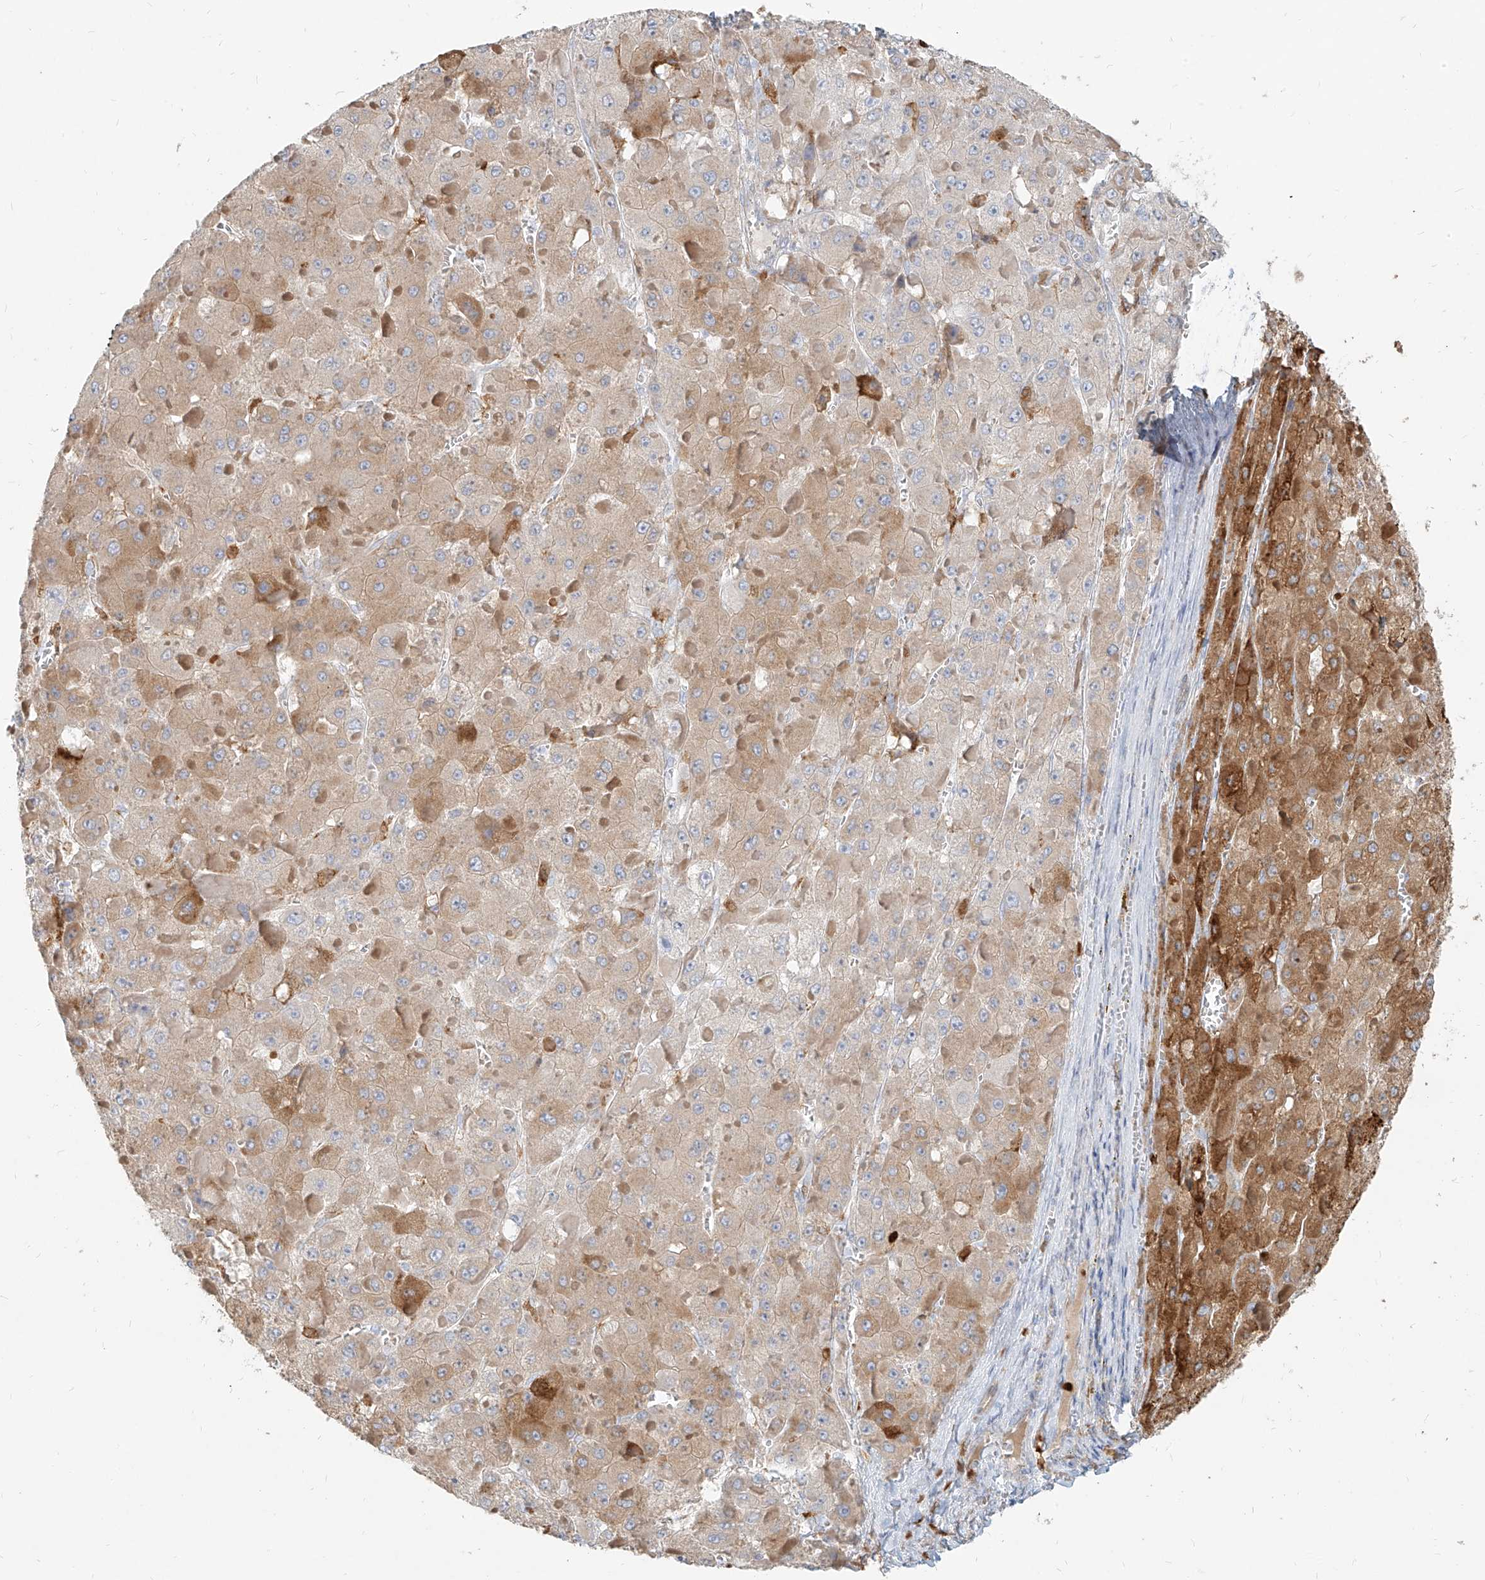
{"staining": {"intensity": "moderate", "quantity": "25%-75%", "location": "cytoplasmic/membranous"}, "tissue": "liver cancer", "cell_type": "Tumor cells", "image_type": "cancer", "snomed": [{"axis": "morphology", "description": "Carcinoma, Hepatocellular, NOS"}, {"axis": "topography", "description": "Liver"}], "caption": "Hepatocellular carcinoma (liver) stained with IHC shows moderate cytoplasmic/membranous staining in approximately 25%-75% of tumor cells.", "gene": "PGD", "patient": {"sex": "female", "age": 73}}